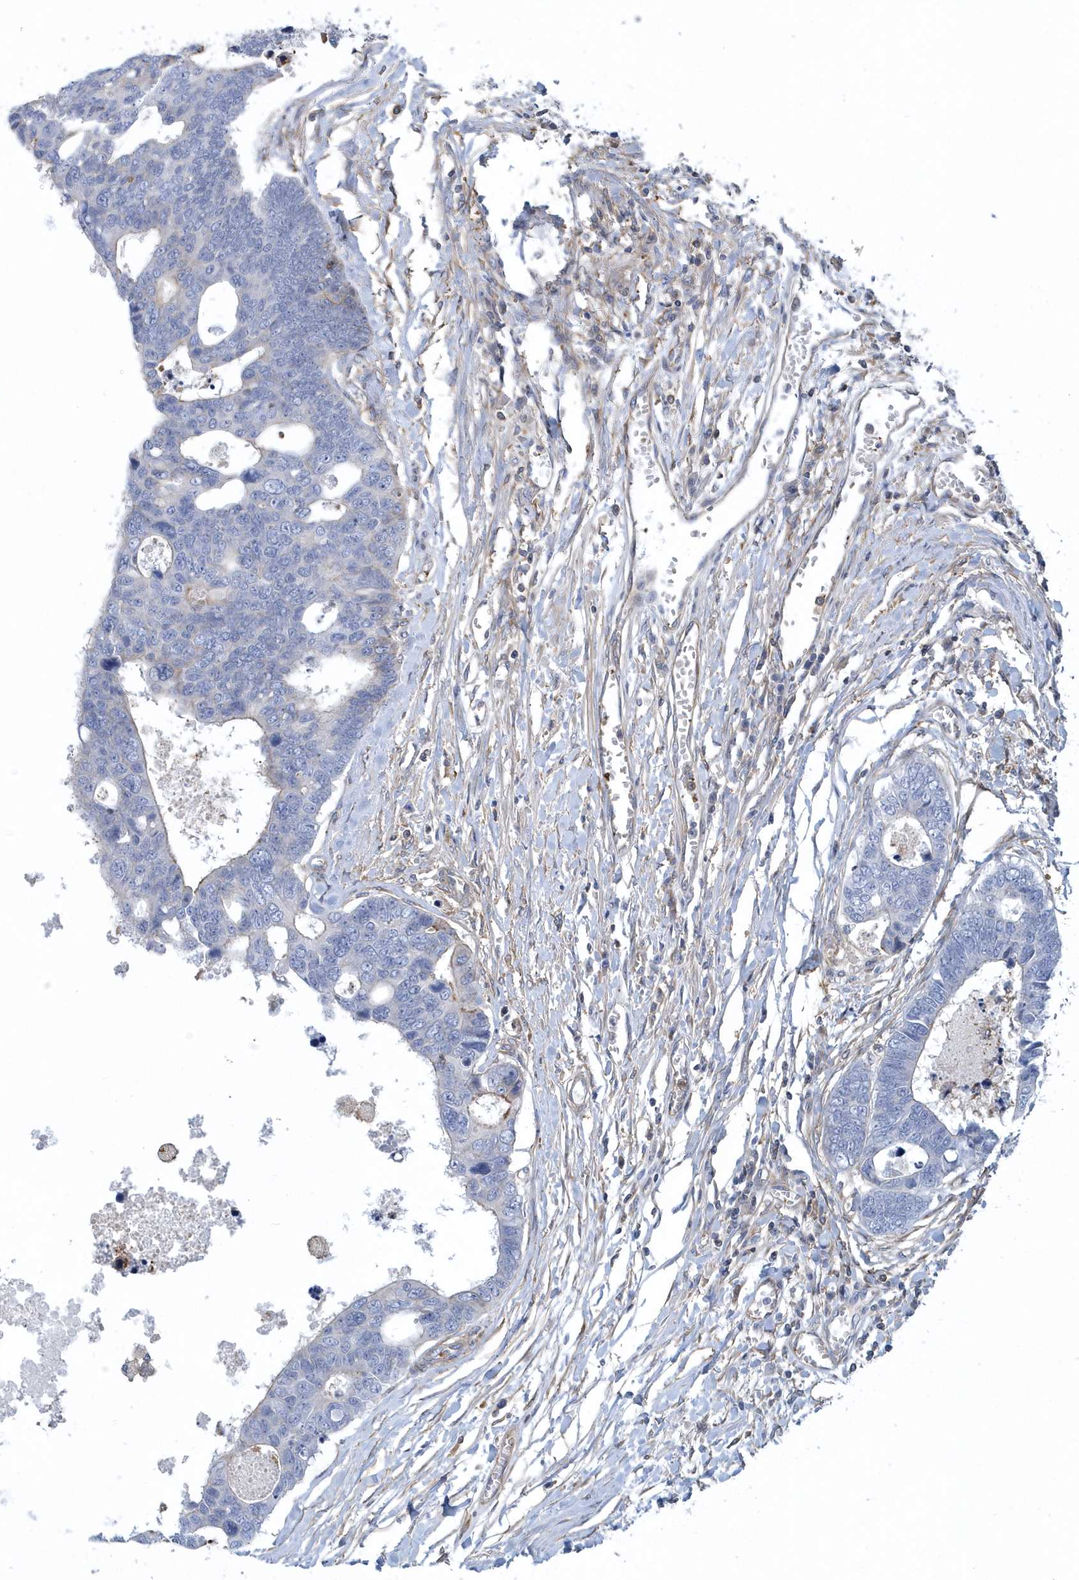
{"staining": {"intensity": "negative", "quantity": "none", "location": "none"}, "tissue": "colorectal cancer", "cell_type": "Tumor cells", "image_type": "cancer", "snomed": [{"axis": "morphology", "description": "Adenocarcinoma, NOS"}, {"axis": "topography", "description": "Rectum"}], "caption": "Colorectal adenocarcinoma stained for a protein using IHC displays no staining tumor cells.", "gene": "ARAP2", "patient": {"sex": "male", "age": 84}}